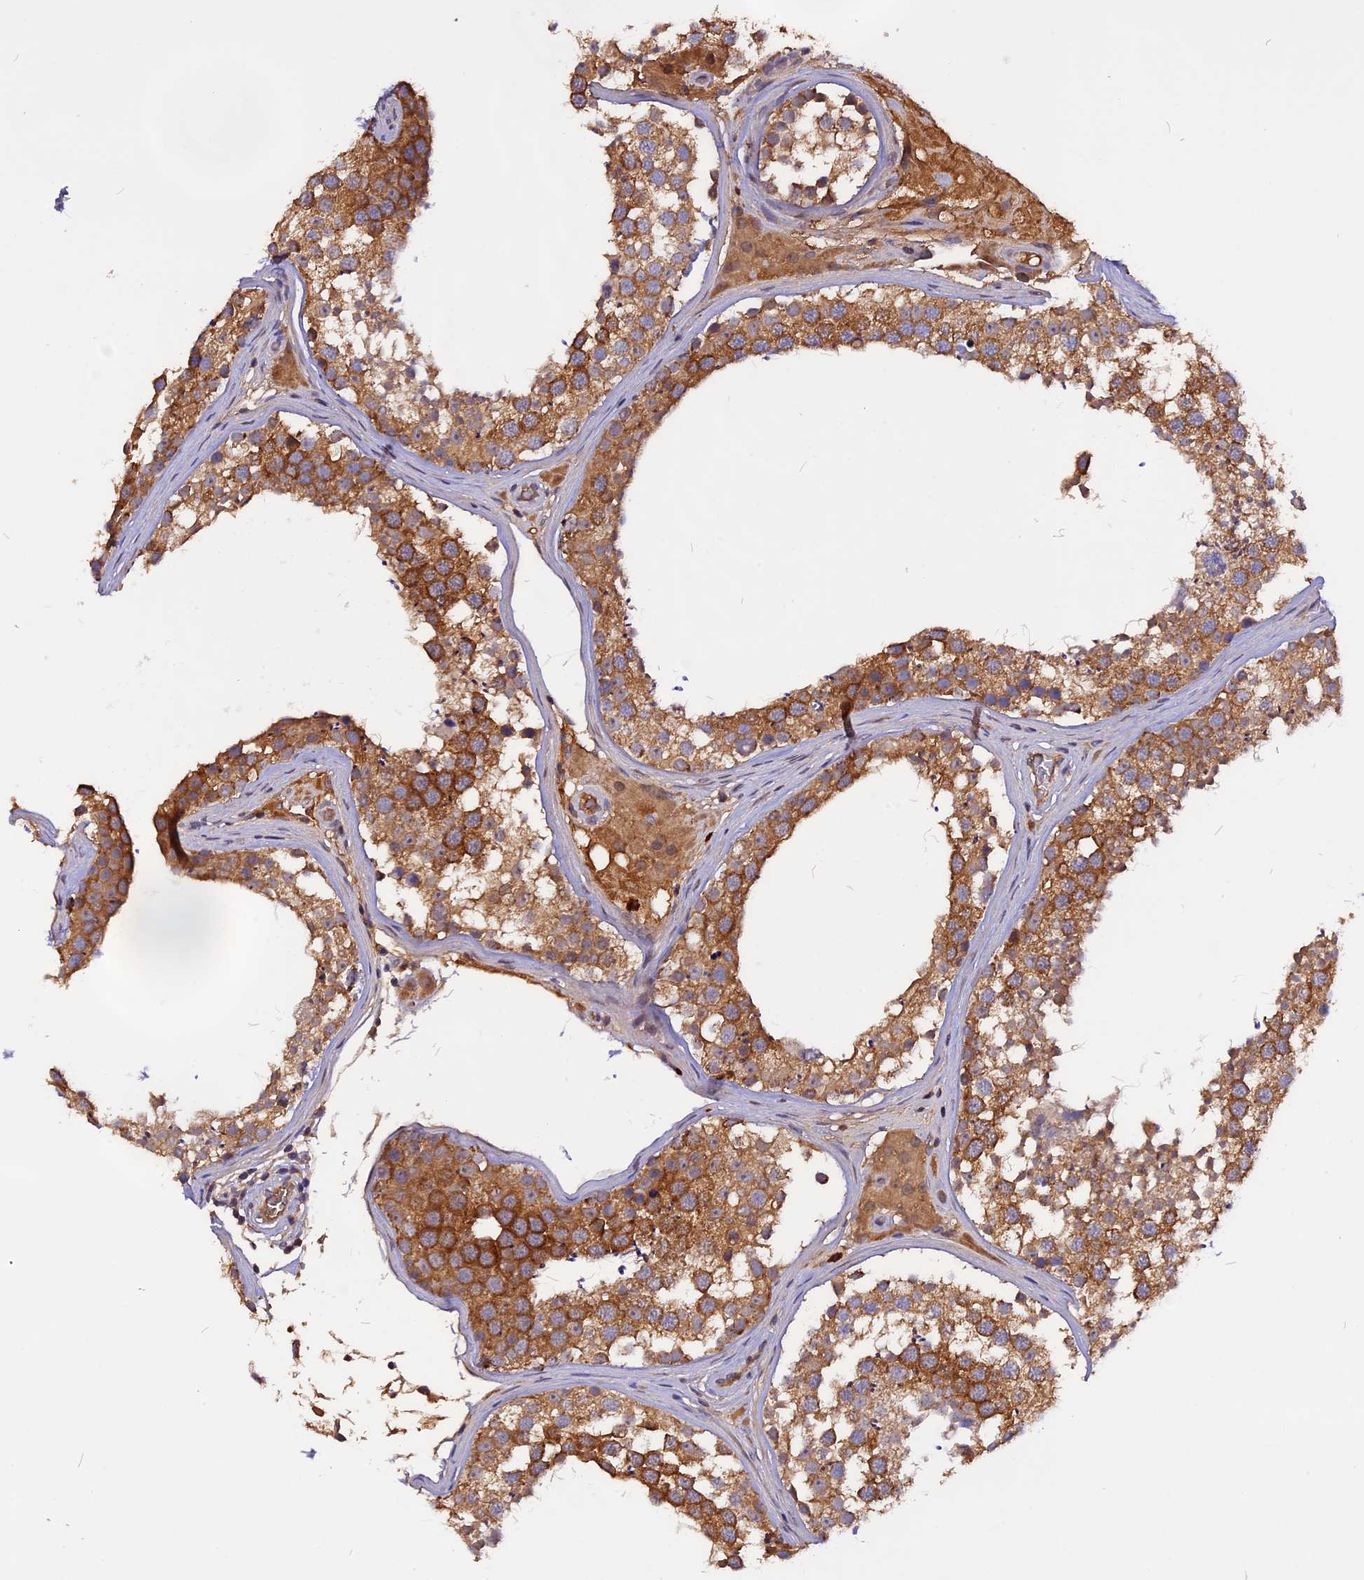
{"staining": {"intensity": "moderate", "quantity": ">75%", "location": "cytoplasmic/membranous"}, "tissue": "testis", "cell_type": "Cells in seminiferous ducts", "image_type": "normal", "snomed": [{"axis": "morphology", "description": "Normal tissue, NOS"}, {"axis": "topography", "description": "Testis"}], "caption": "Approximately >75% of cells in seminiferous ducts in normal testis demonstrate moderate cytoplasmic/membranous protein expression as visualized by brown immunohistochemical staining.", "gene": "MARK4", "patient": {"sex": "male", "age": 46}}